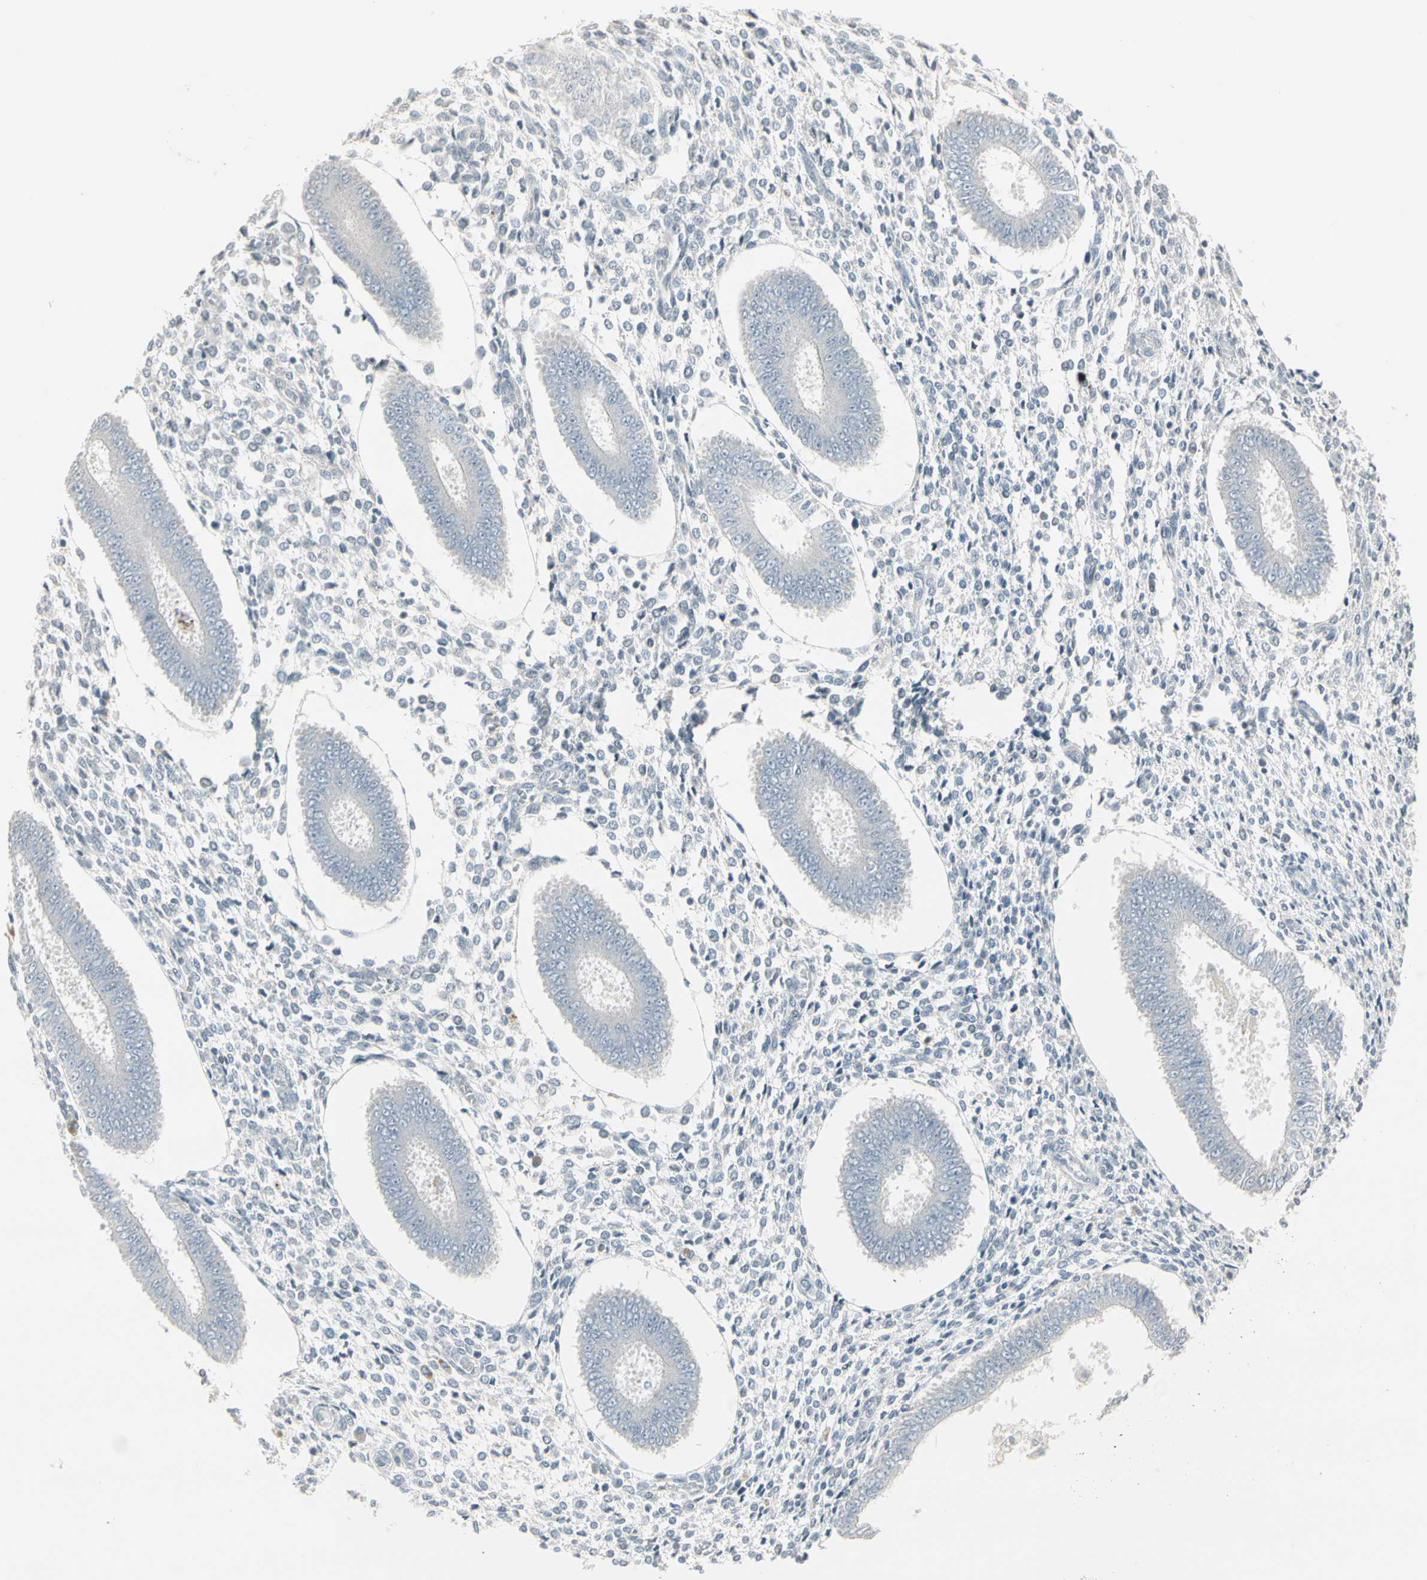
{"staining": {"intensity": "negative", "quantity": "none", "location": "none"}, "tissue": "endometrium", "cell_type": "Cells in endometrial stroma", "image_type": "normal", "snomed": [{"axis": "morphology", "description": "Normal tissue, NOS"}, {"axis": "topography", "description": "Endometrium"}], "caption": "Immunohistochemistry micrograph of benign endometrium: human endometrium stained with DAB shows no significant protein expression in cells in endometrial stroma. Brightfield microscopy of immunohistochemistry (IHC) stained with DAB (3,3'-diaminobenzidine) (brown) and hematoxylin (blue), captured at high magnification.", "gene": "DMPK", "patient": {"sex": "female", "age": 35}}